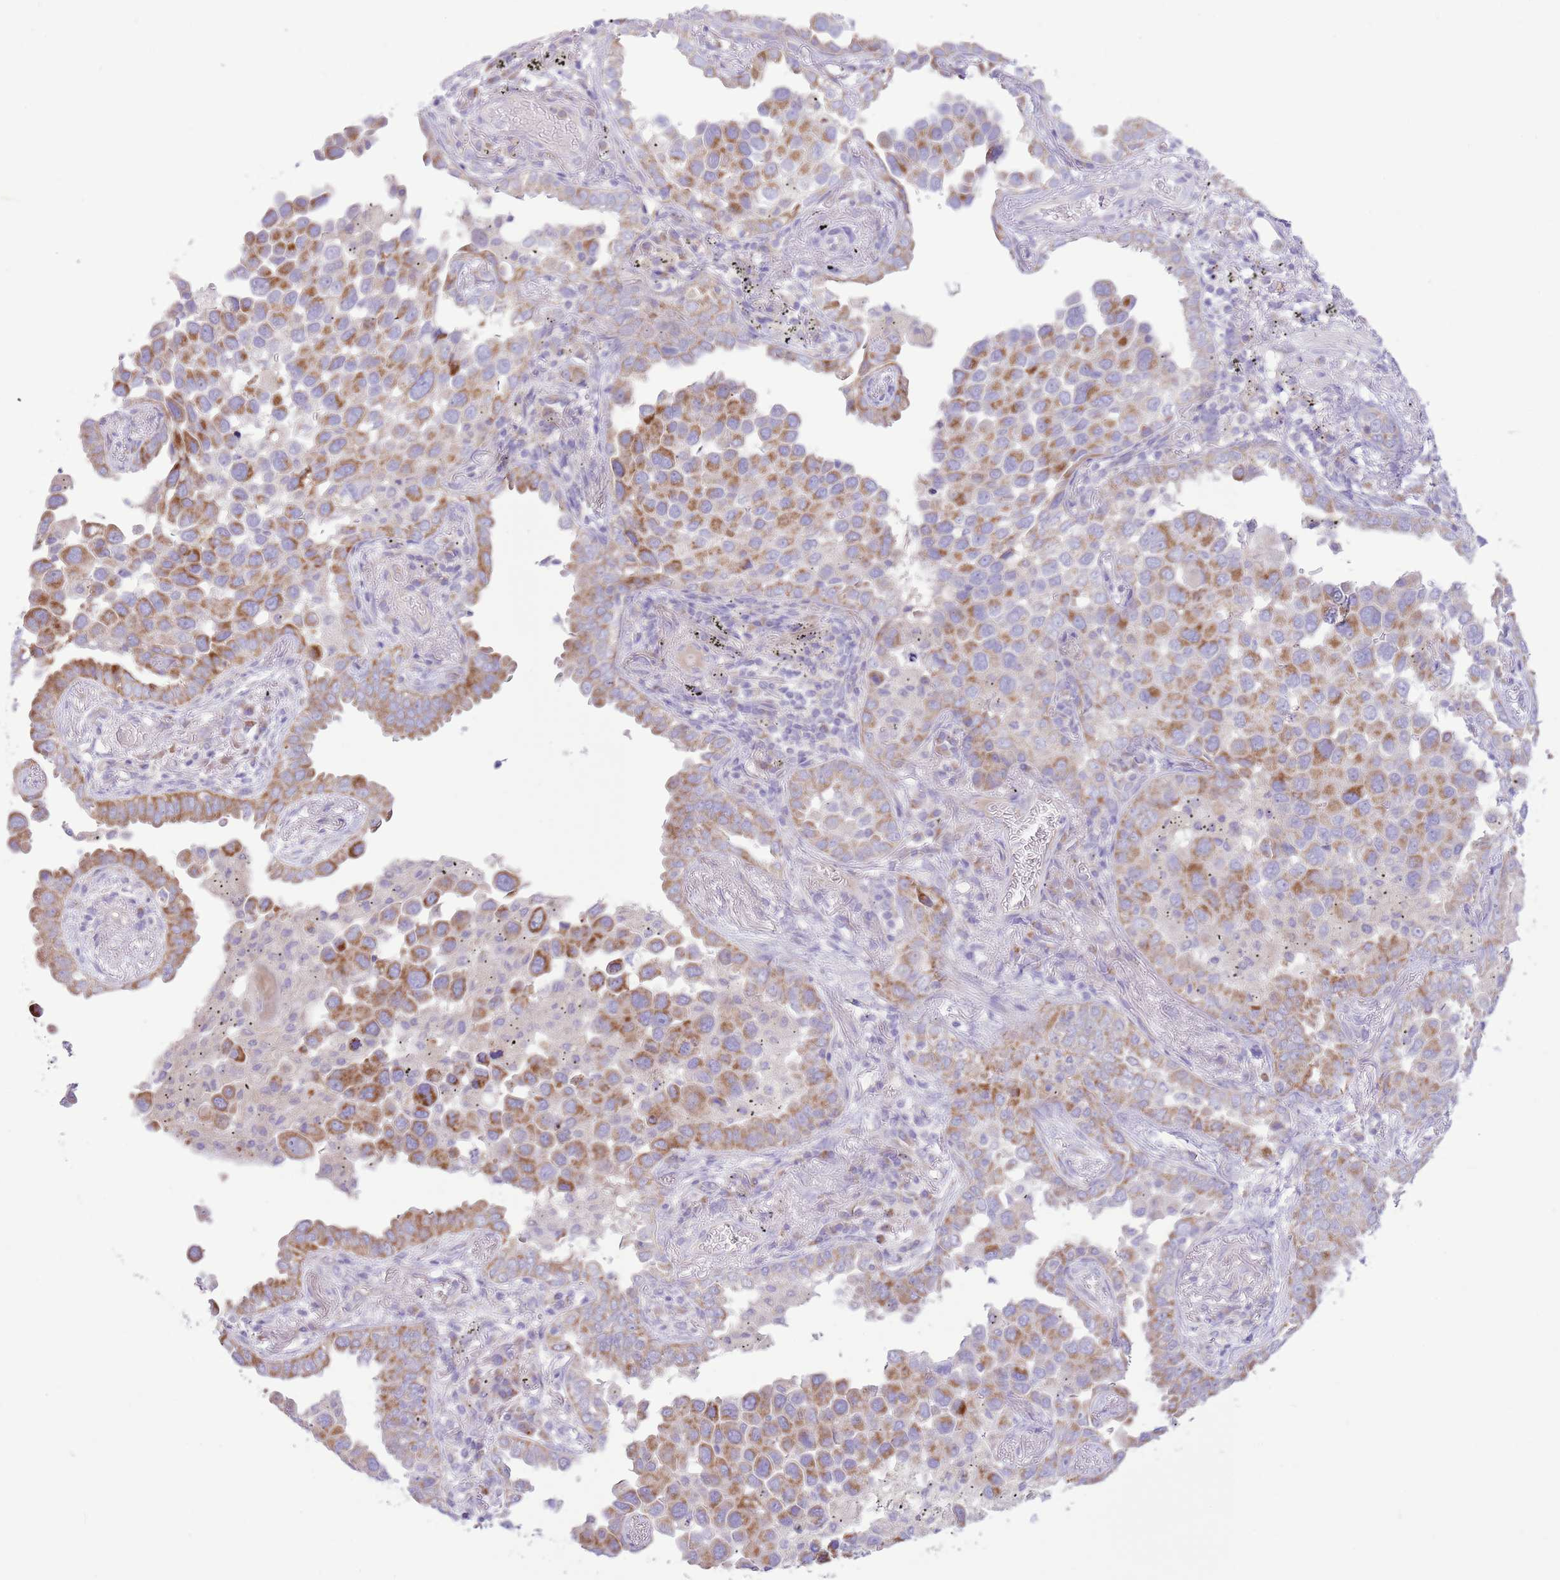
{"staining": {"intensity": "moderate", "quantity": ">75%", "location": "cytoplasmic/membranous"}, "tissue": "lung cancer", "cell_type": "Tumor cells", "image_type": "cancer", "snomed": [{"axis": "morphology", "description": "Adenocarcinoma, NOS"}, {"axis": "topography", "description": "Lung"}], "caption": "Tumor cells display medium levels of moderate cytoplasmic/membranous staining in about >75% of cells in lung adenocarcinoma.", "gene": "OAZ2", "patient": {"sex": "male", "age": 67}}